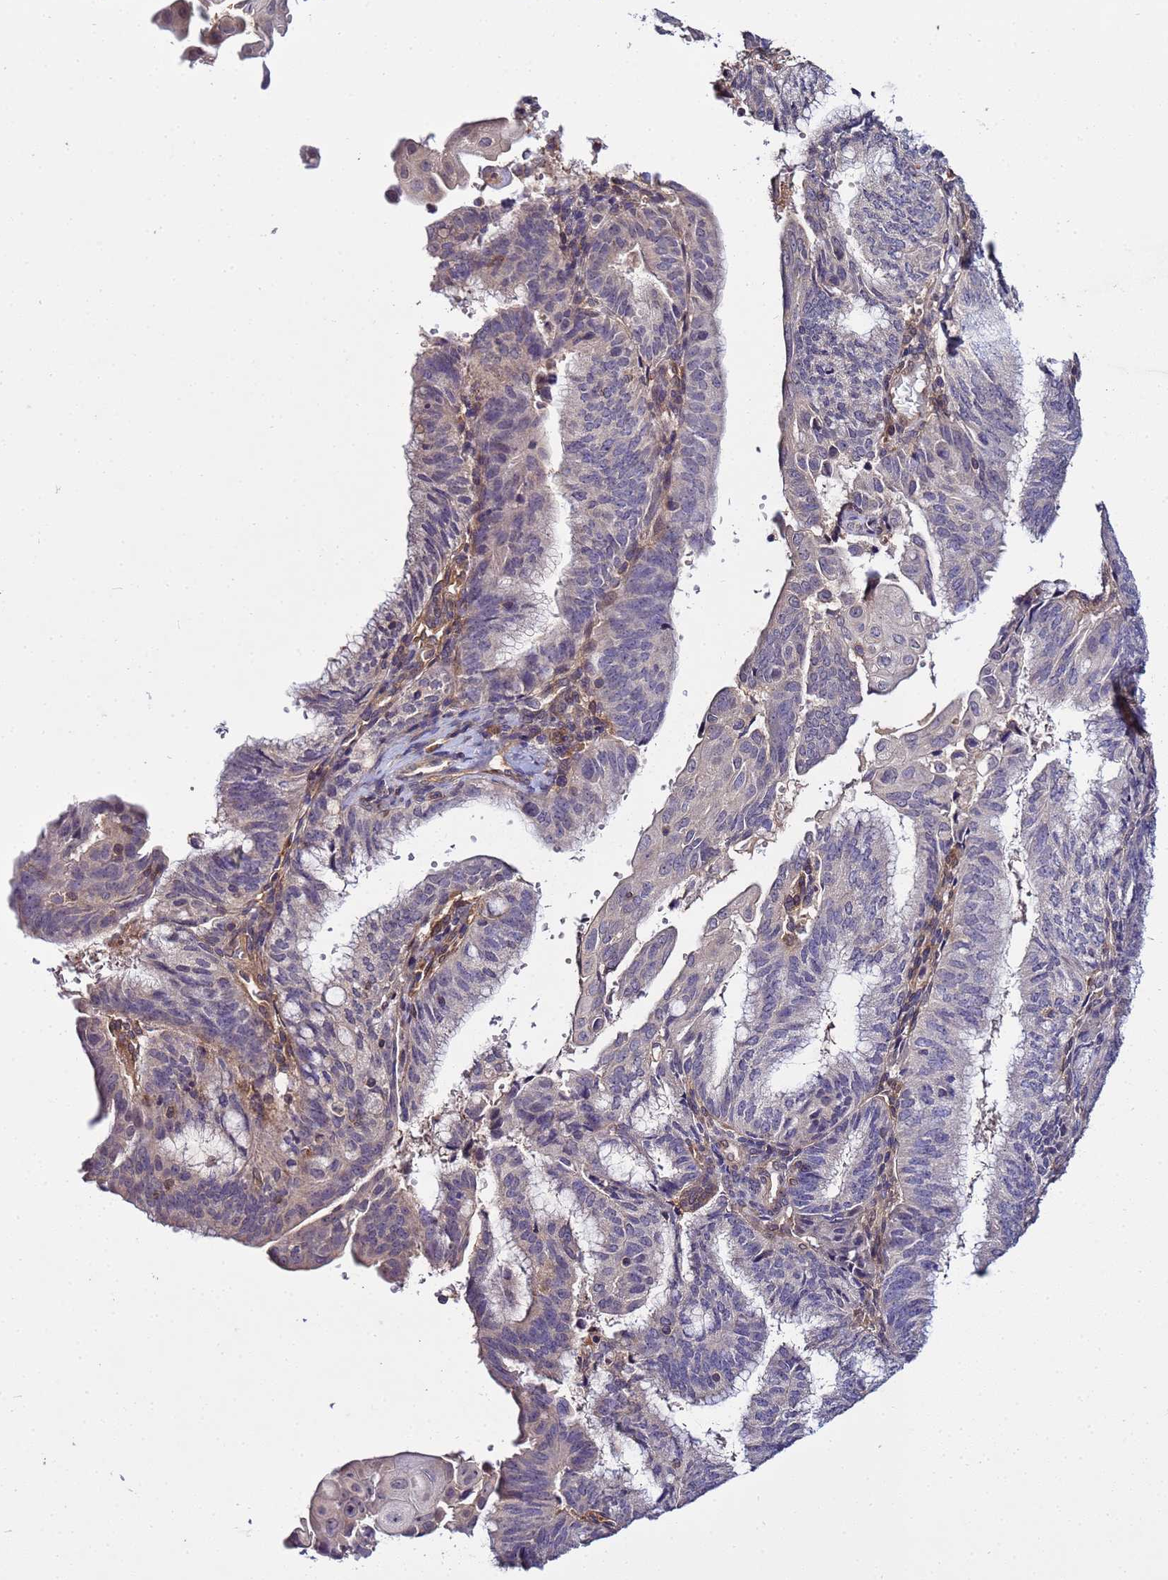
{"staining": {"intensity": "negative", "quantity": "none", "location": "none"}, "tissue": "endometrial cancer", "cell_type": "Tumor cells", "image_type": "cancer", "snomed": [{"axis": "morphology", "description": "Adenocarcinoma, NOS"}, {"axis": "topography", "description": "Endometrium"}], "caption": "DAB (3,3'-diaminobenzidine) immunohistochemical staining of endometrial cancer reveals no significant positivity in tumor cells. (Stains: DAB immunohistochemistry with hematoxylin counter stain, Microscopy: brightfield microscopy at high magnification).", "gene": "GSPT2", "patient": {"sex": "female", "age": 49}}